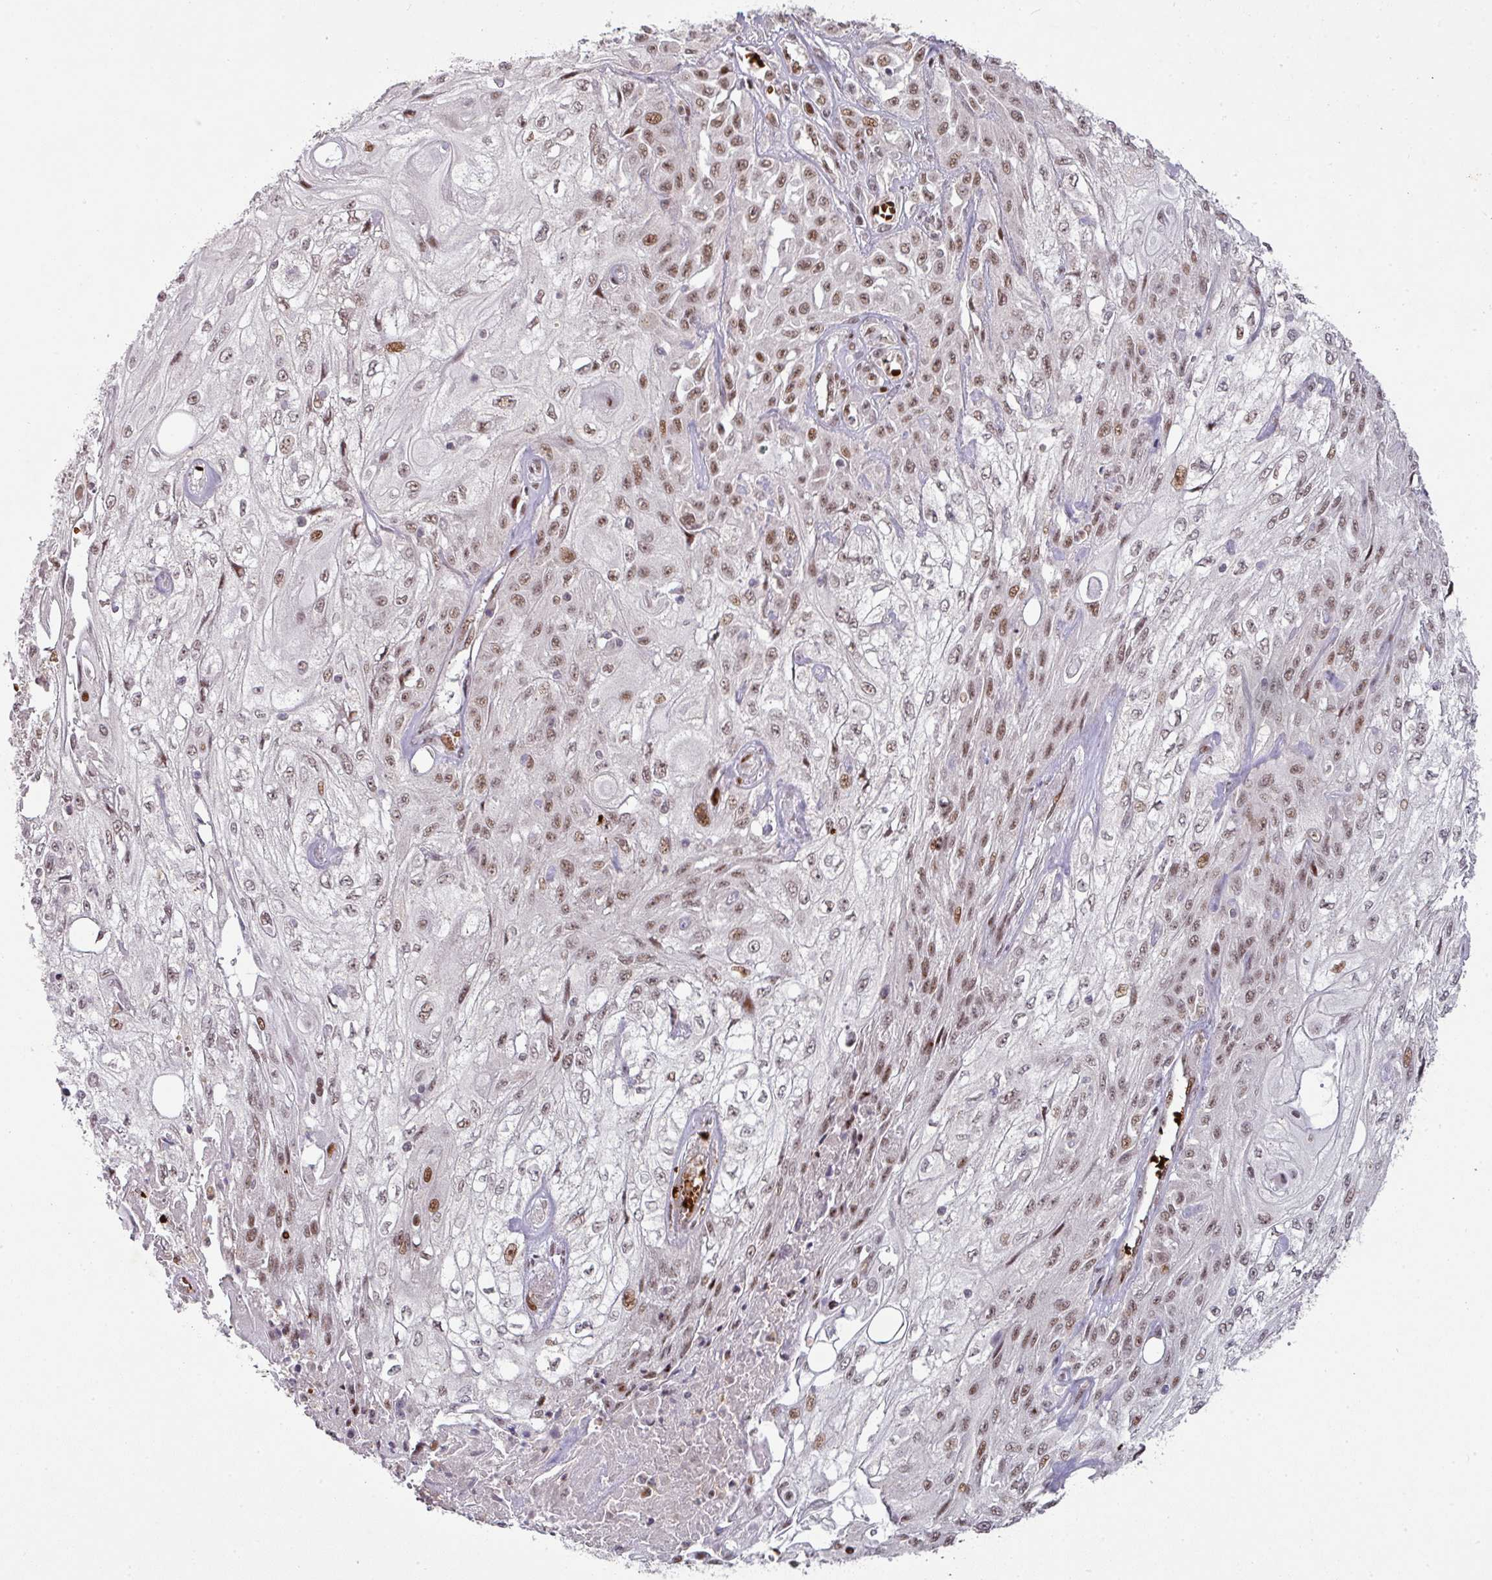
{"staining": {"intensity": "moderate", "quantity": ">75%", "location": "nuclear"}, "tissue": "skin cancer", "cell_type": "Tumor cells", "image_type": "cancer", "snomed": [{"axis": "morphology", "description": "Squamous cell carcinoma, NOS"}, {"axis": "morphology", "description": "Squamous cell carcinoma, metastatic, NOS"}, {"axis": "topography", "description": "Skin"}, {"axis": "topography", "description": "Lymph node"}], "caption": "Approximately >75% of tumor cells in human skin squamous cell carcinoma demonstrate moderate nuclear protein positivity as visualized by brown immunohistochemical staining.", "gene": "NEIL1", "patient": {"sex": "male", "age": 75}}